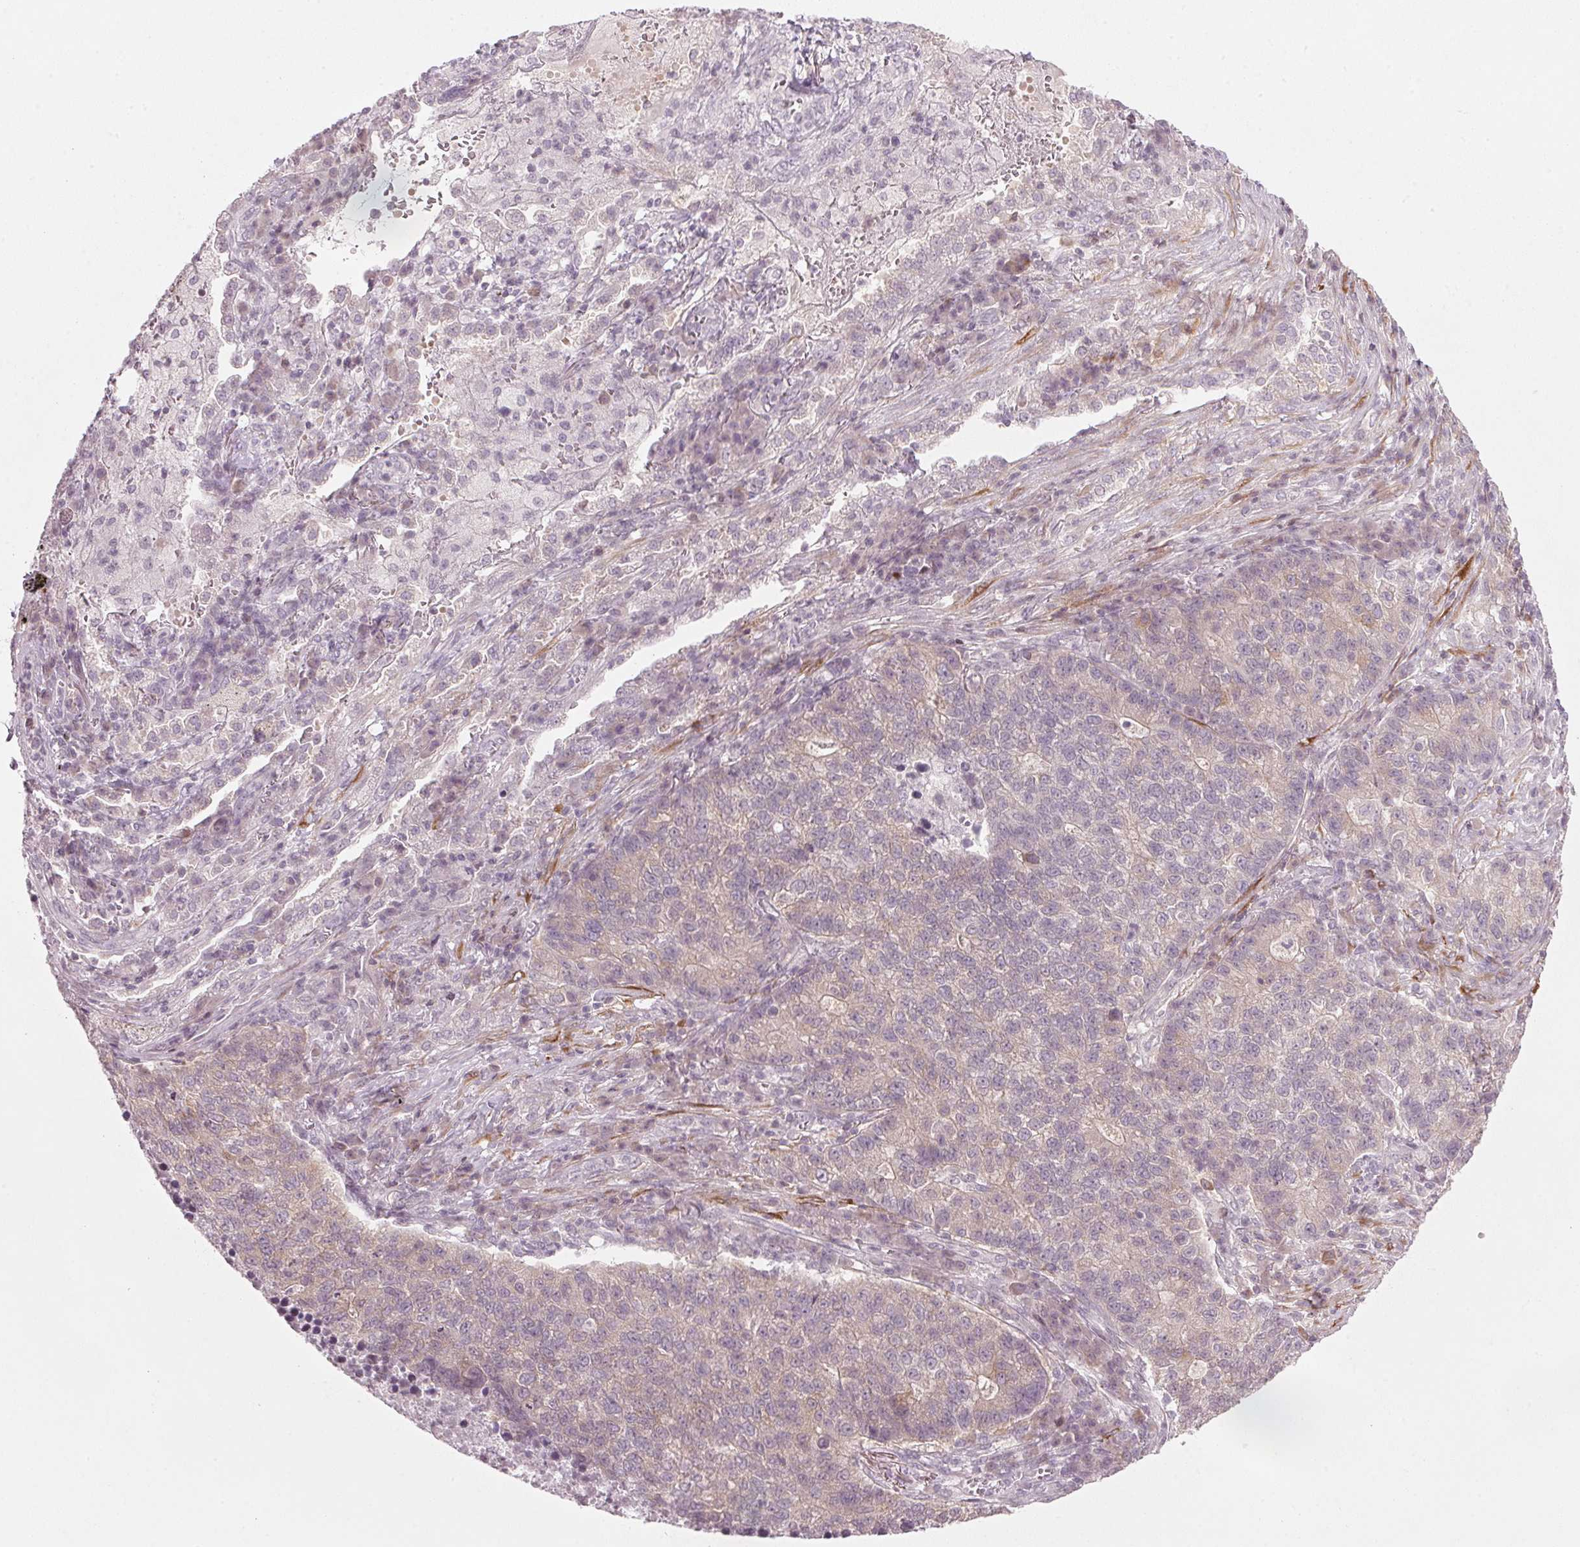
{"staining": {"intensity": "negative", "quantity": "none", "location": "none"}, "tissue": "lung cancer", "cell_type": "Tumor cells", "image_type": "cancer", "snomed": [{"axis": "morphology", "description": "Adenocarcinoma, NOS"}, {"axis": "topography", "description": "Lung"}], "caption": "This micrograph is of adenocarcinoma (lung) stained with immunohistochemistry to label a protein in brown with the nuclei are counter-stained blue. There is no positivity in tumor cells.", "gene": "SFRP4", "patient": {"sex": "male", "age": 57}}